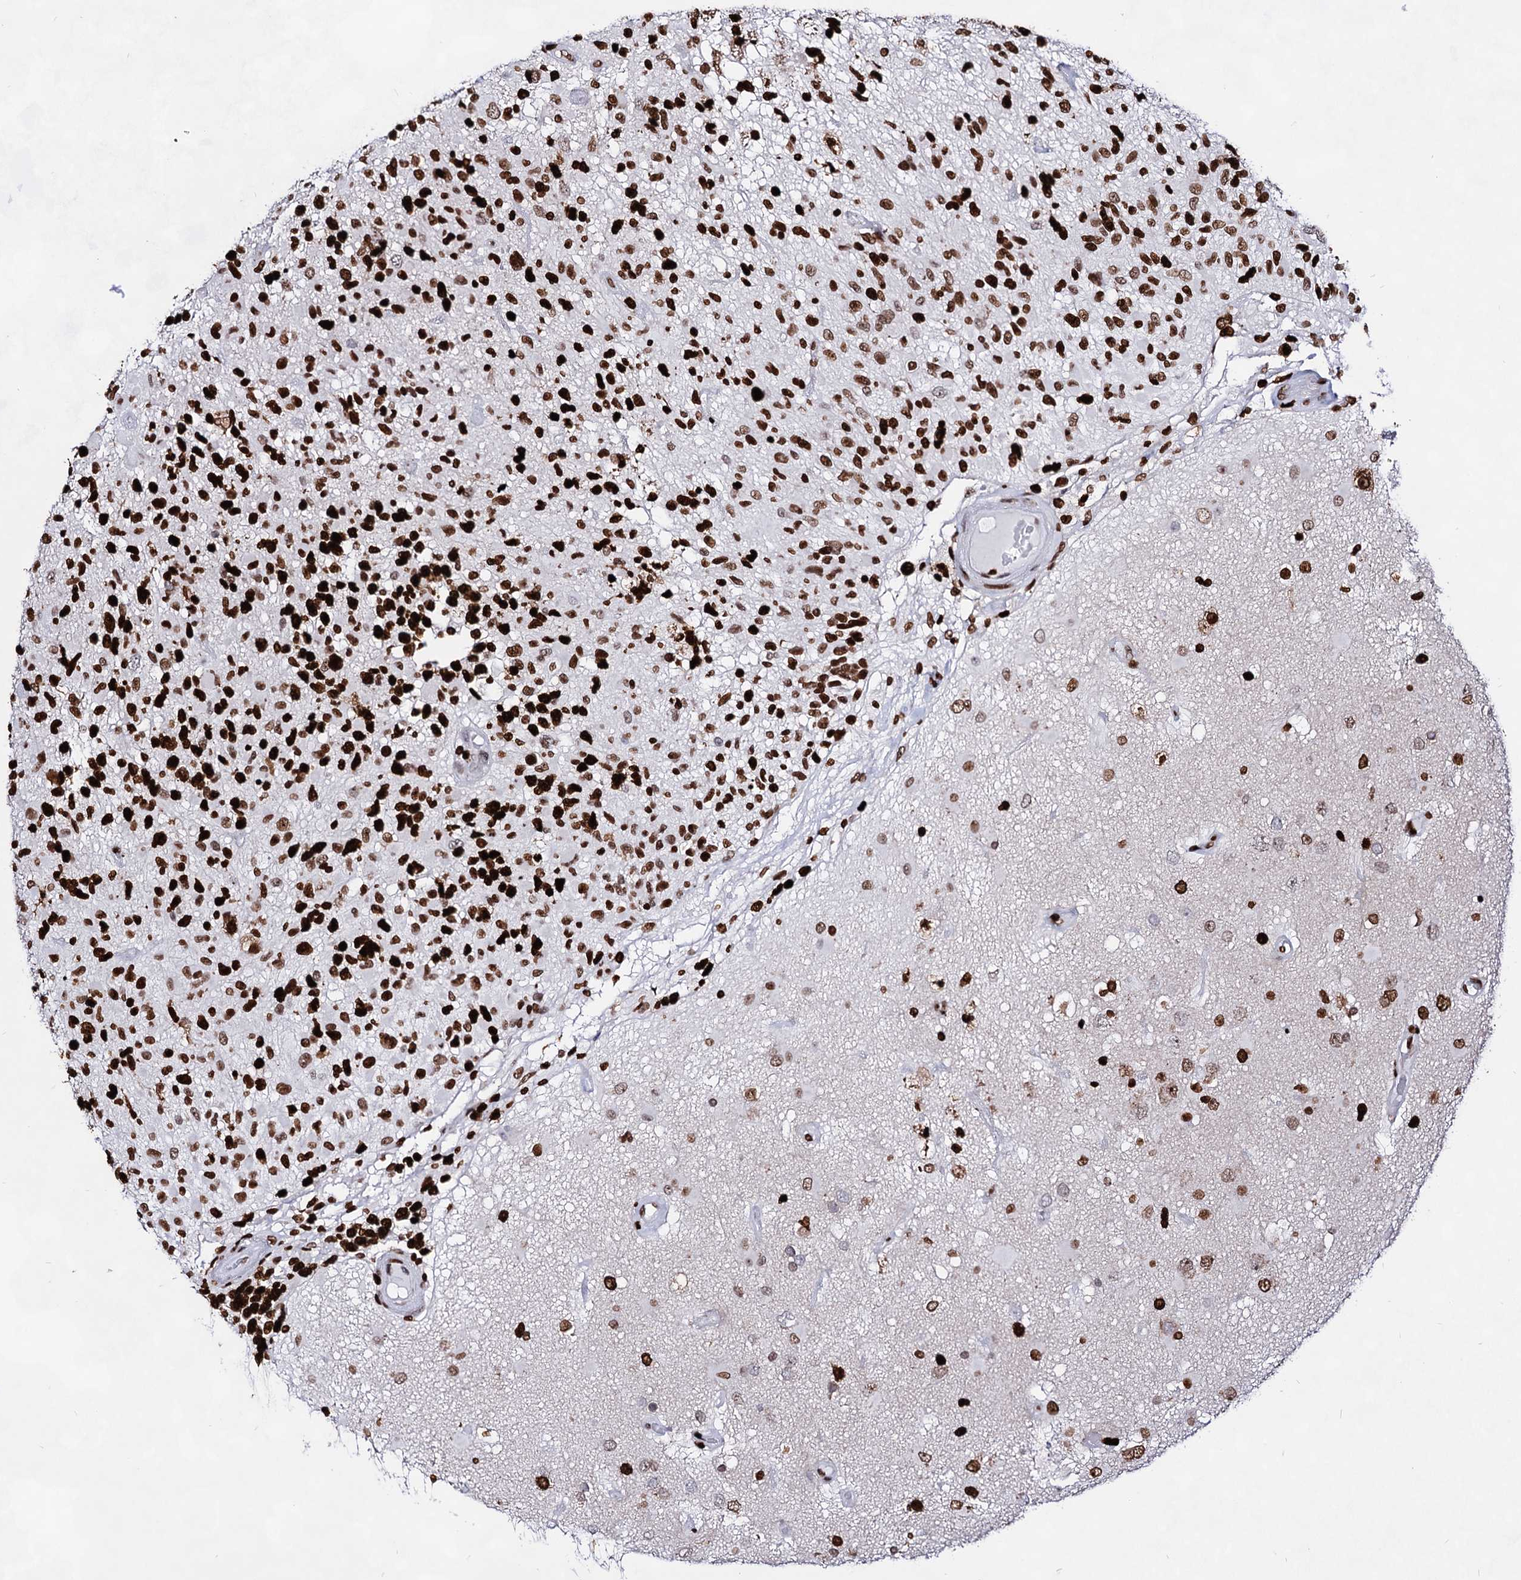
{"staining": {"intensity": "strong", "quantity": ">75%", "location": "nuclear"}, "tissue": "glioma", "cell_type": "Tumor cells", "image_type": "cancer", "snomed": [{"axis": "morphology", "description": "Glioma, malignant, High grade"}, {"axis": "morphology", "description": "Glioblastoma, NOS"}, {"axis": "topography", "description": "Brain"}], "caption": "Immunohistochemical staining of malignant glioma (high-grade) displays strong nuclear protein staining in approximately >75% of tumor cells.", "gene": "HMGB2", "patient": {"sex": "male", "age": 60}}